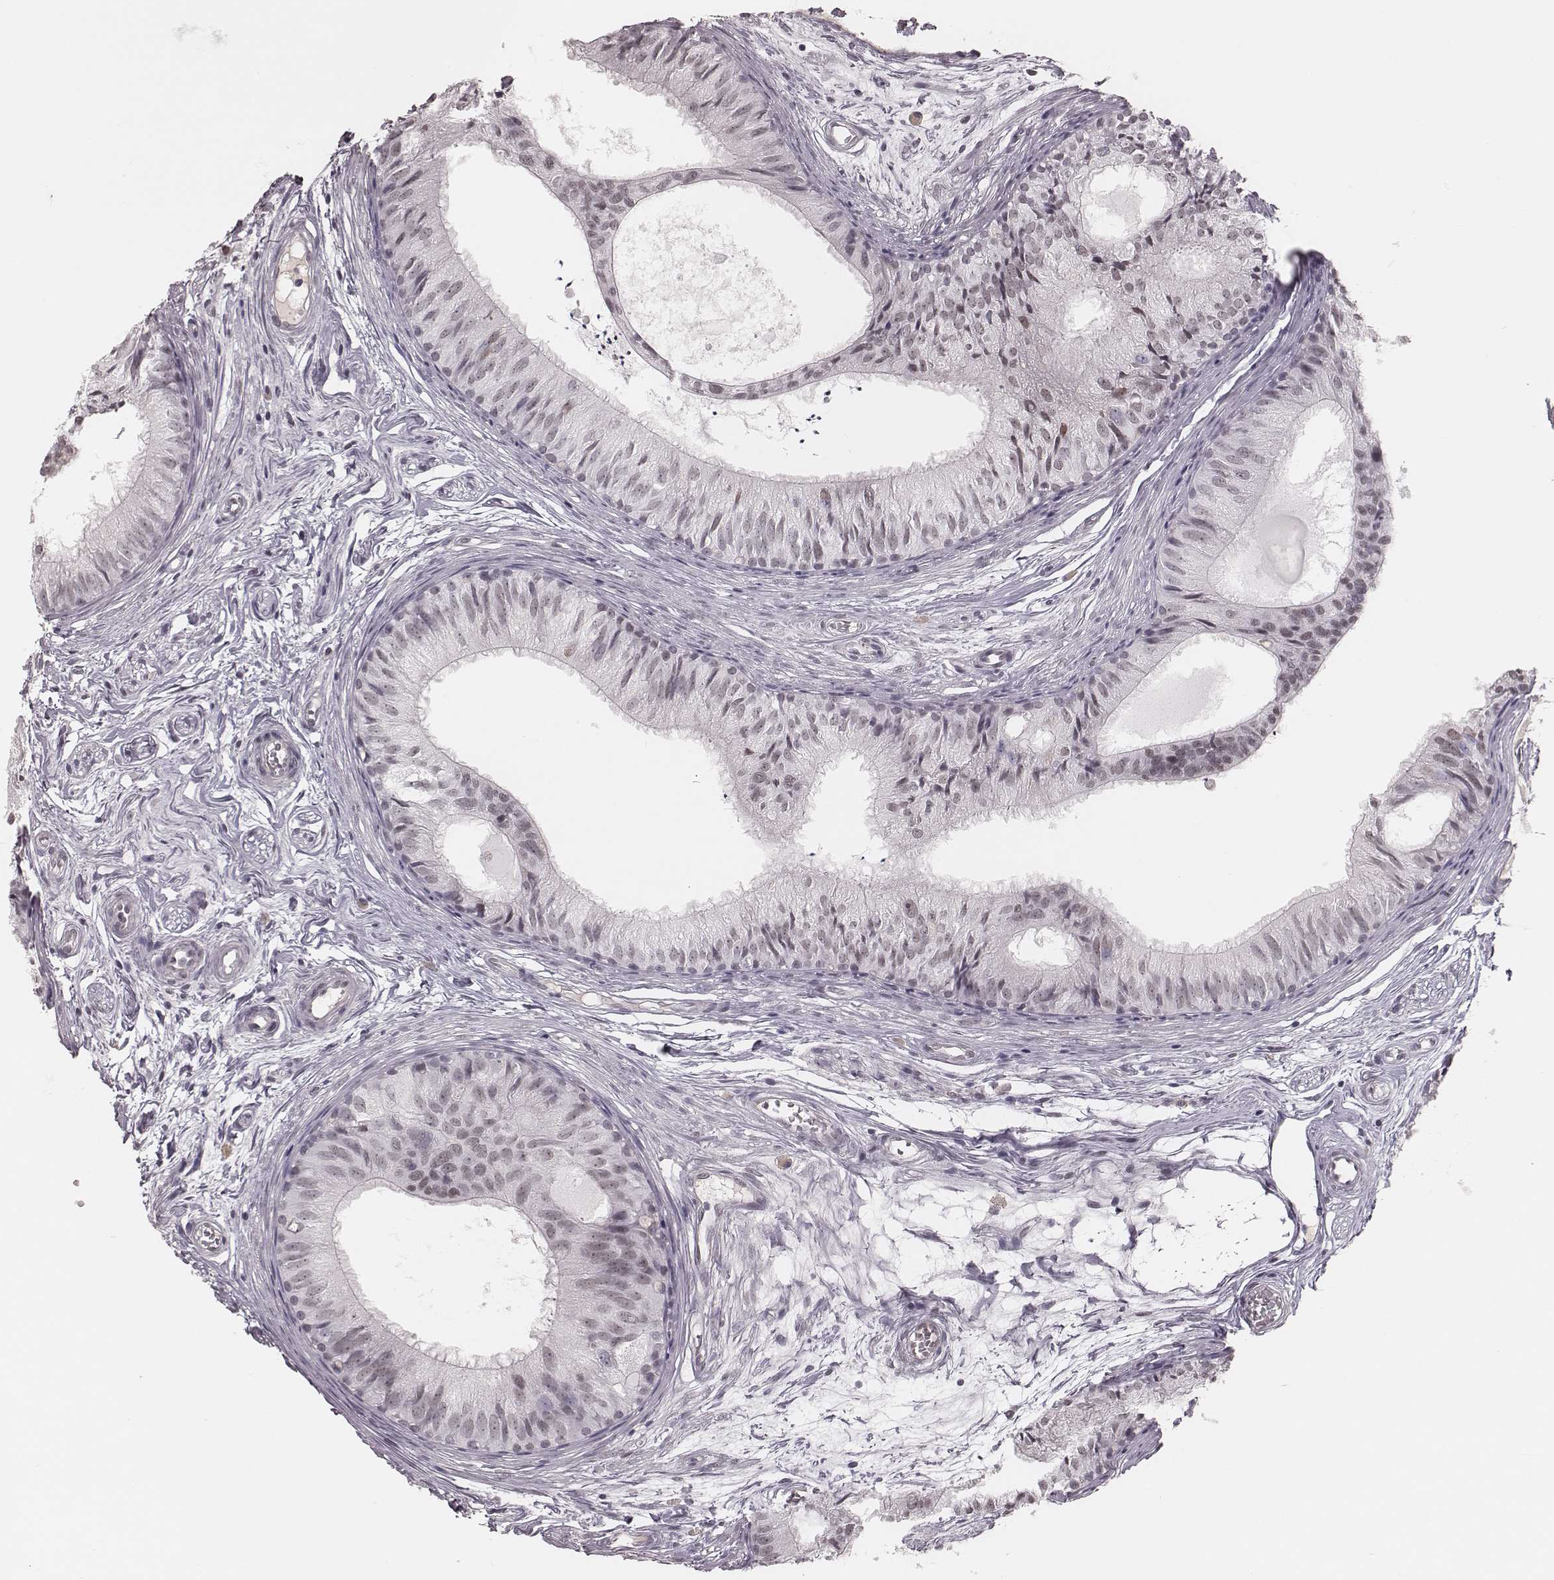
{"staining": {"intensity": "negative", "quantity": "none", "location": "none"}, "tissue": "epididymis", "cell_type": "Glandular cells", "image_type": "normal", "snomed": [{"axis": "morphology", "description": "Normal tissue, NOS"}, {"axis": "topography", "description": "Epididymis"}], "caption": "This is a image of IHC staining of benign epididymis, which shows no expression in glandular cells.", "gene": "KITLG", "patient": {"sex": "male", "age": 25}}